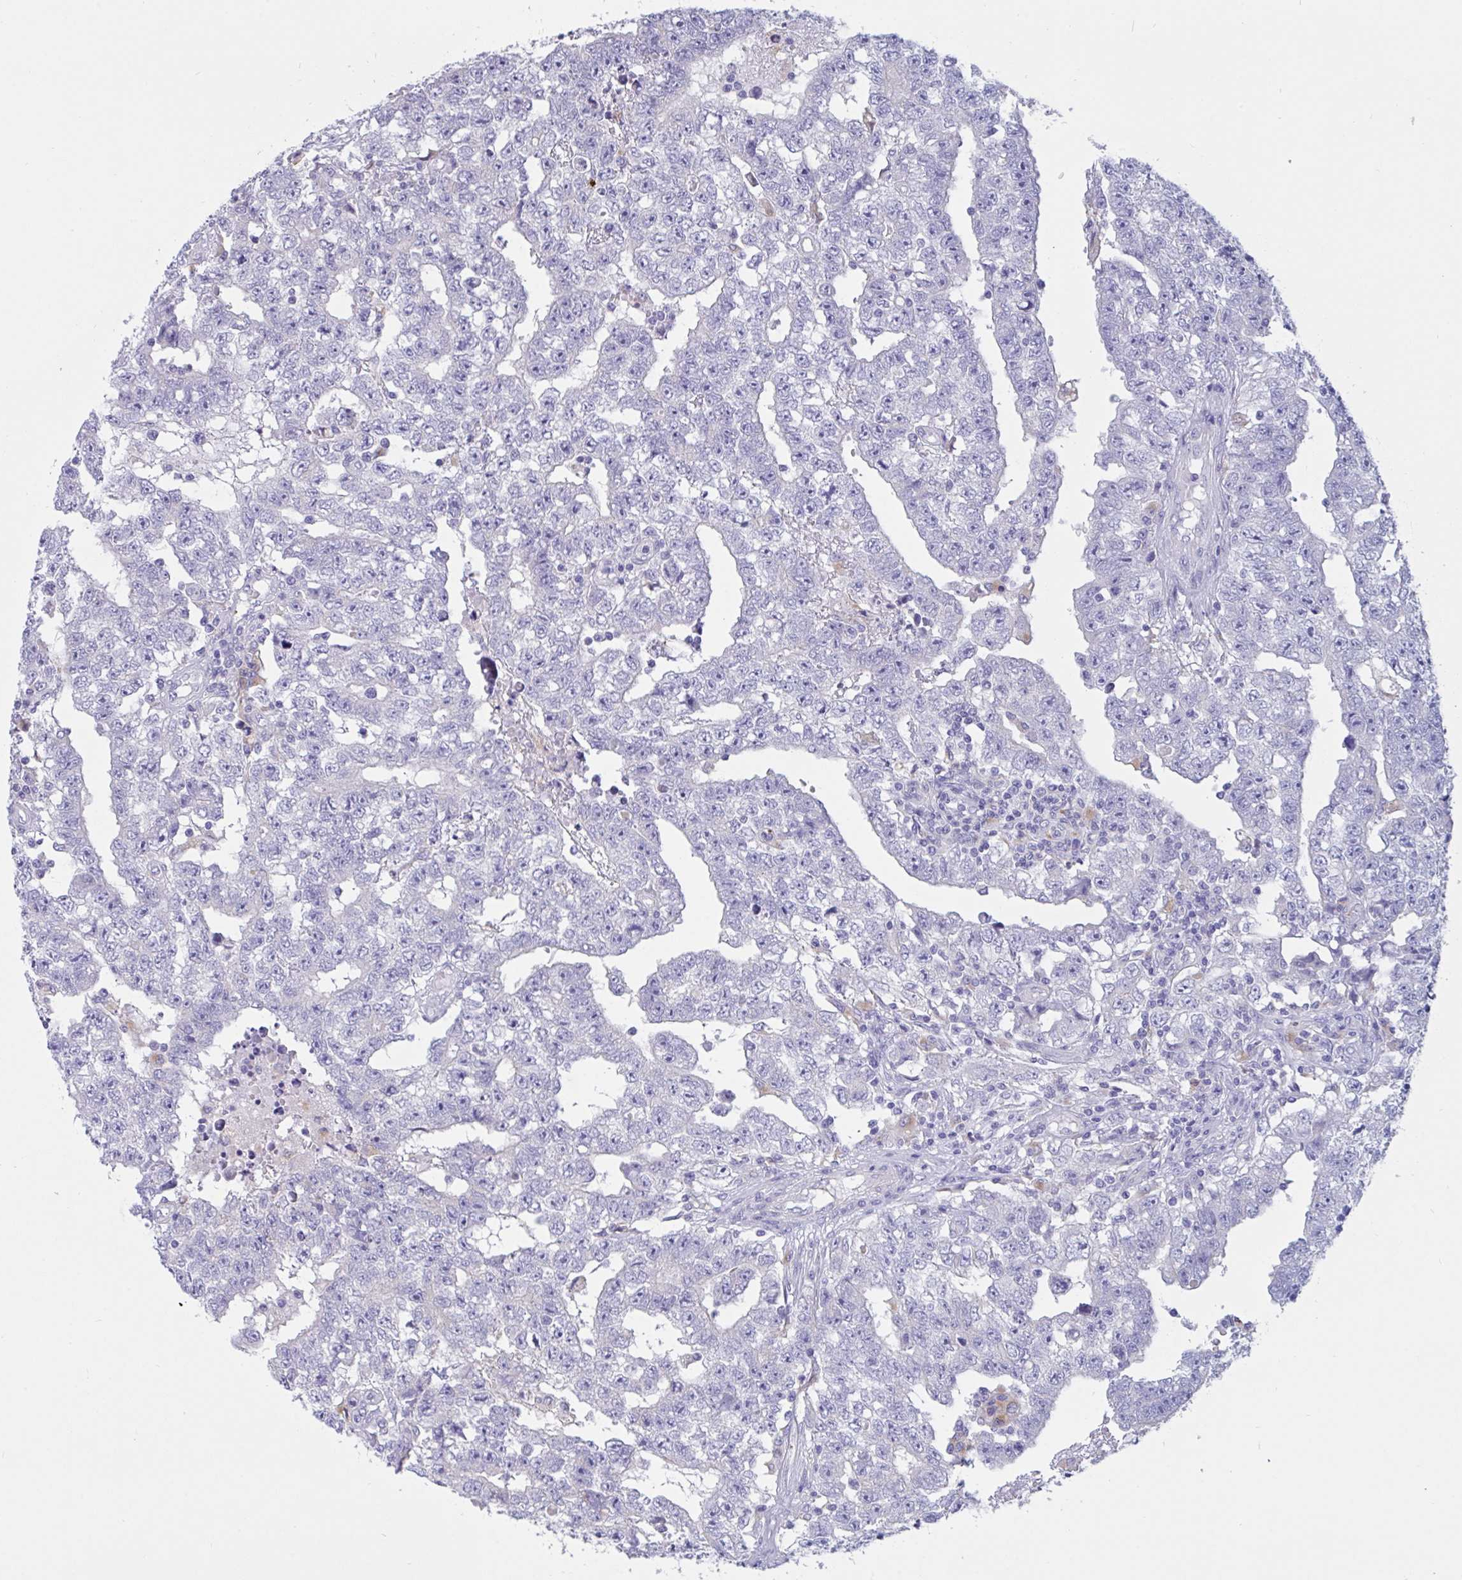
{"staining": {"intensity": "negative", "quantity": "none", "location": "none"}, "tissue": "testis cancer", "cell_type": "Tumor cells", "image_type": "cancer", "snomed": [{"axis": "morphology", "description": "Carcinoma, Embryonal, NOS"}, {"axis": "topography", "description": "Testis"}], "caption": "High magnification brightfield microscopy of testis cancer stained with DAB (3,3'-diaminobenzidine) (brown) and counterstained with hematoxylin (blue): tumor cells show no significant staining. (Stains: DAB immunohistochemistry with hematoxylin counter stain, Microscopy: brightfield microscopy at high magnification).", "gene": "RPL22L1", "patient": {"sex": "male", "age": 25}}